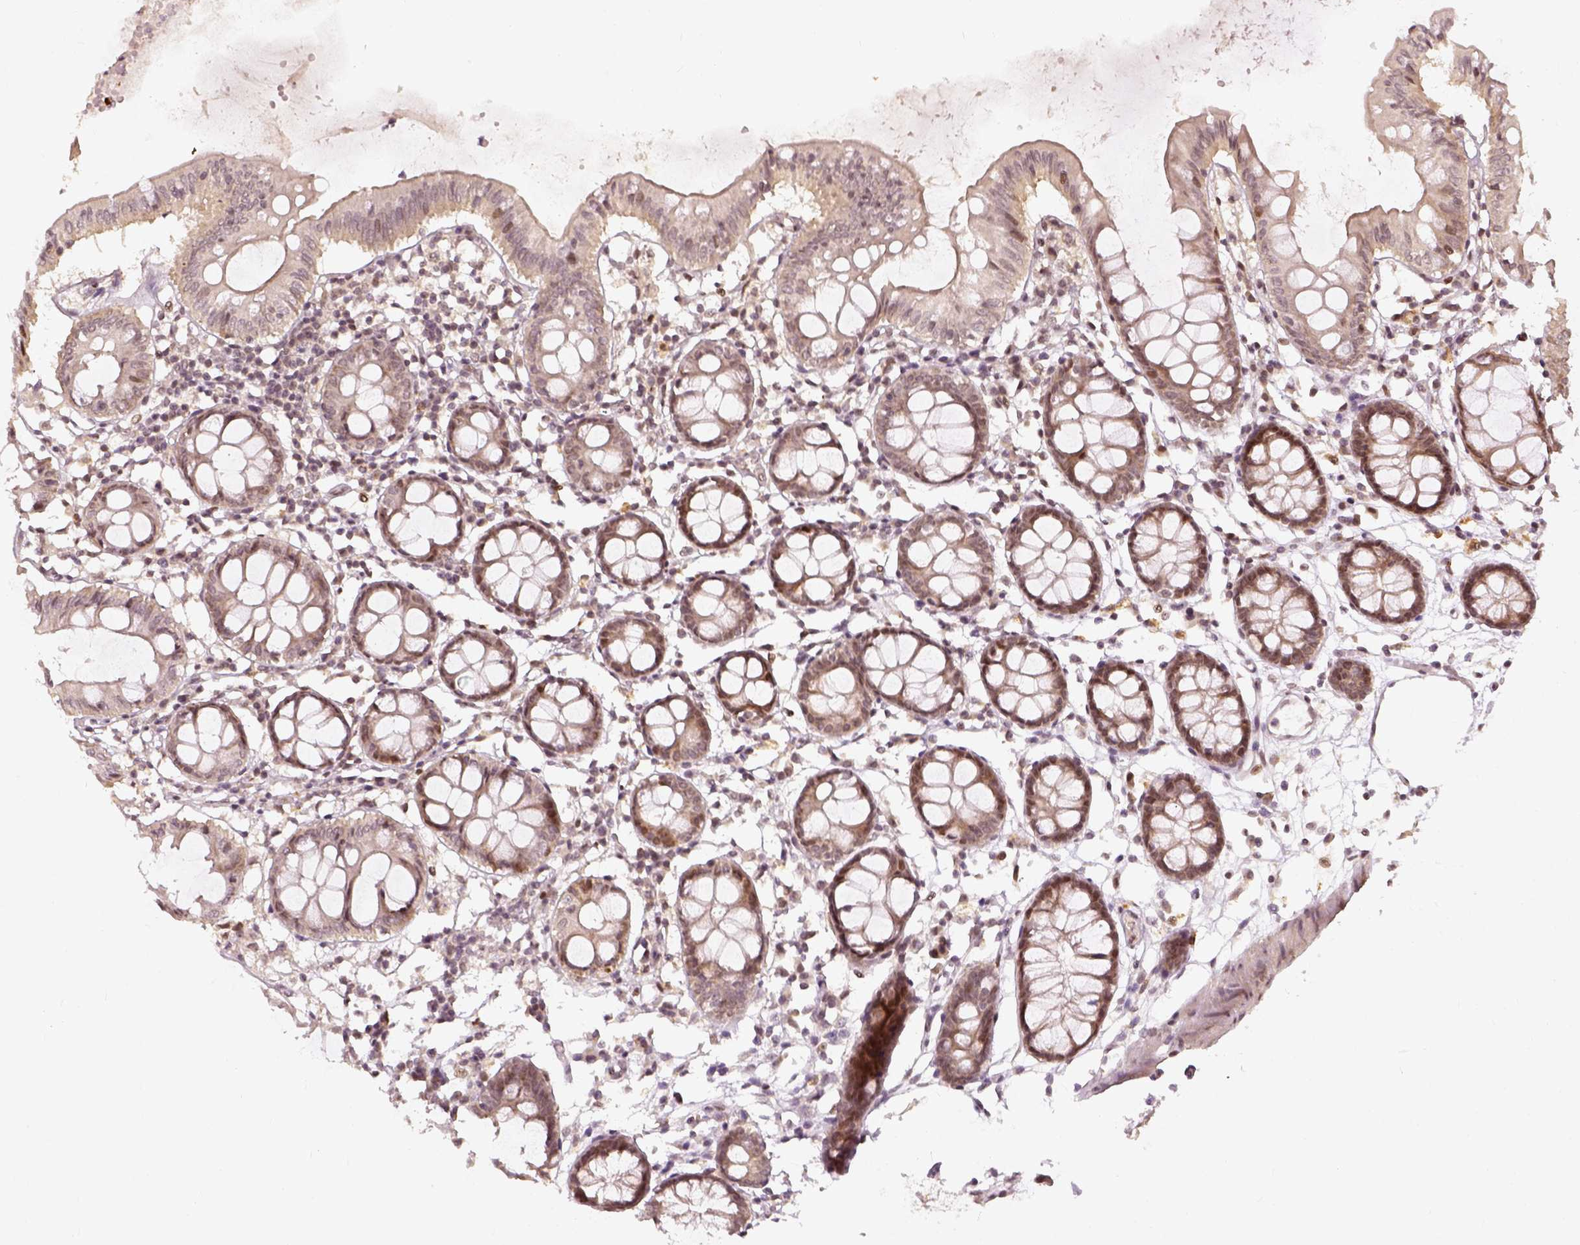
{"staining": {"intensity": "negative", "quantity": "none", "location": "none"}, "tissue": "colon", "cell_type": "Endothelial cells", "image_type": "normal", "snomed": [{"axis": "morphology", "description": "Normal tissue, NOS"}, {"axis": "topography", "description": "Colon"}], "caption": "Immunohistochemistry of normal colon displays no positivity in endothelial cells. The staining is performed using DAB (3,3'-diaminobenzidine) brown chromogen with nuclei counter-stained in using hematoxylin.", "gene": "ZMAT3", "patient": {"sex": "female", "age": 84}}